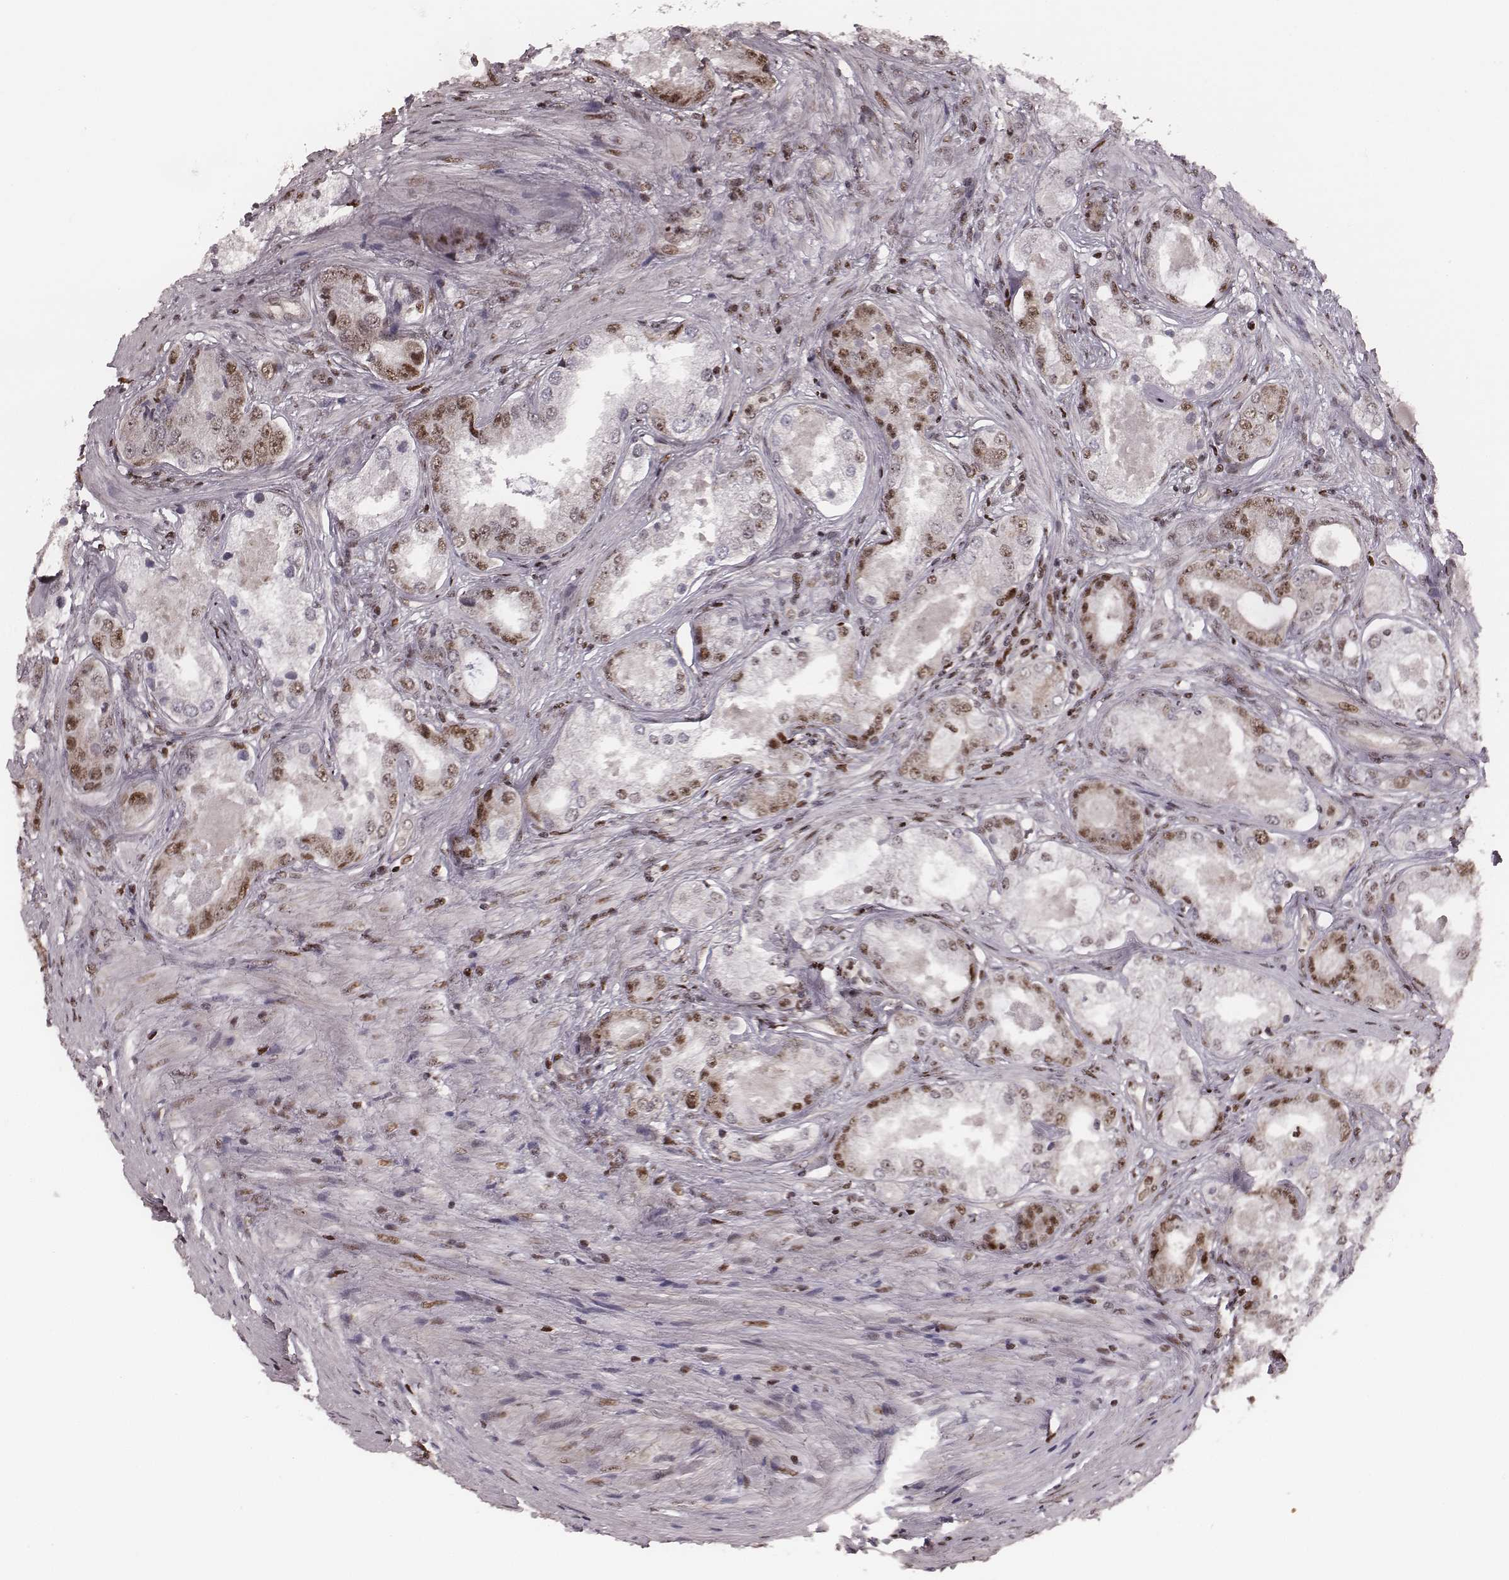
{"staining": {"intensity": "moderate", "quantity": "25%-75%", "location": "nuclear"}, "tissue": "prostate cancer", "cell_type": "Tumor cells", "image_type": "cancer", "snomed": [{"axis": "morphology", "description": "Adenocarcinoma, Low grade"}, {"axis": "topography", "description": "Prostate"}], "caption": "Protein positivity by IHC reveals moderate nuclear positivity in about 25%-75% of tumor cells in prostate adenocarcinoma (low-grade).", "gene": "VRK3", "patient": {"sex": "male", "age": 68}}